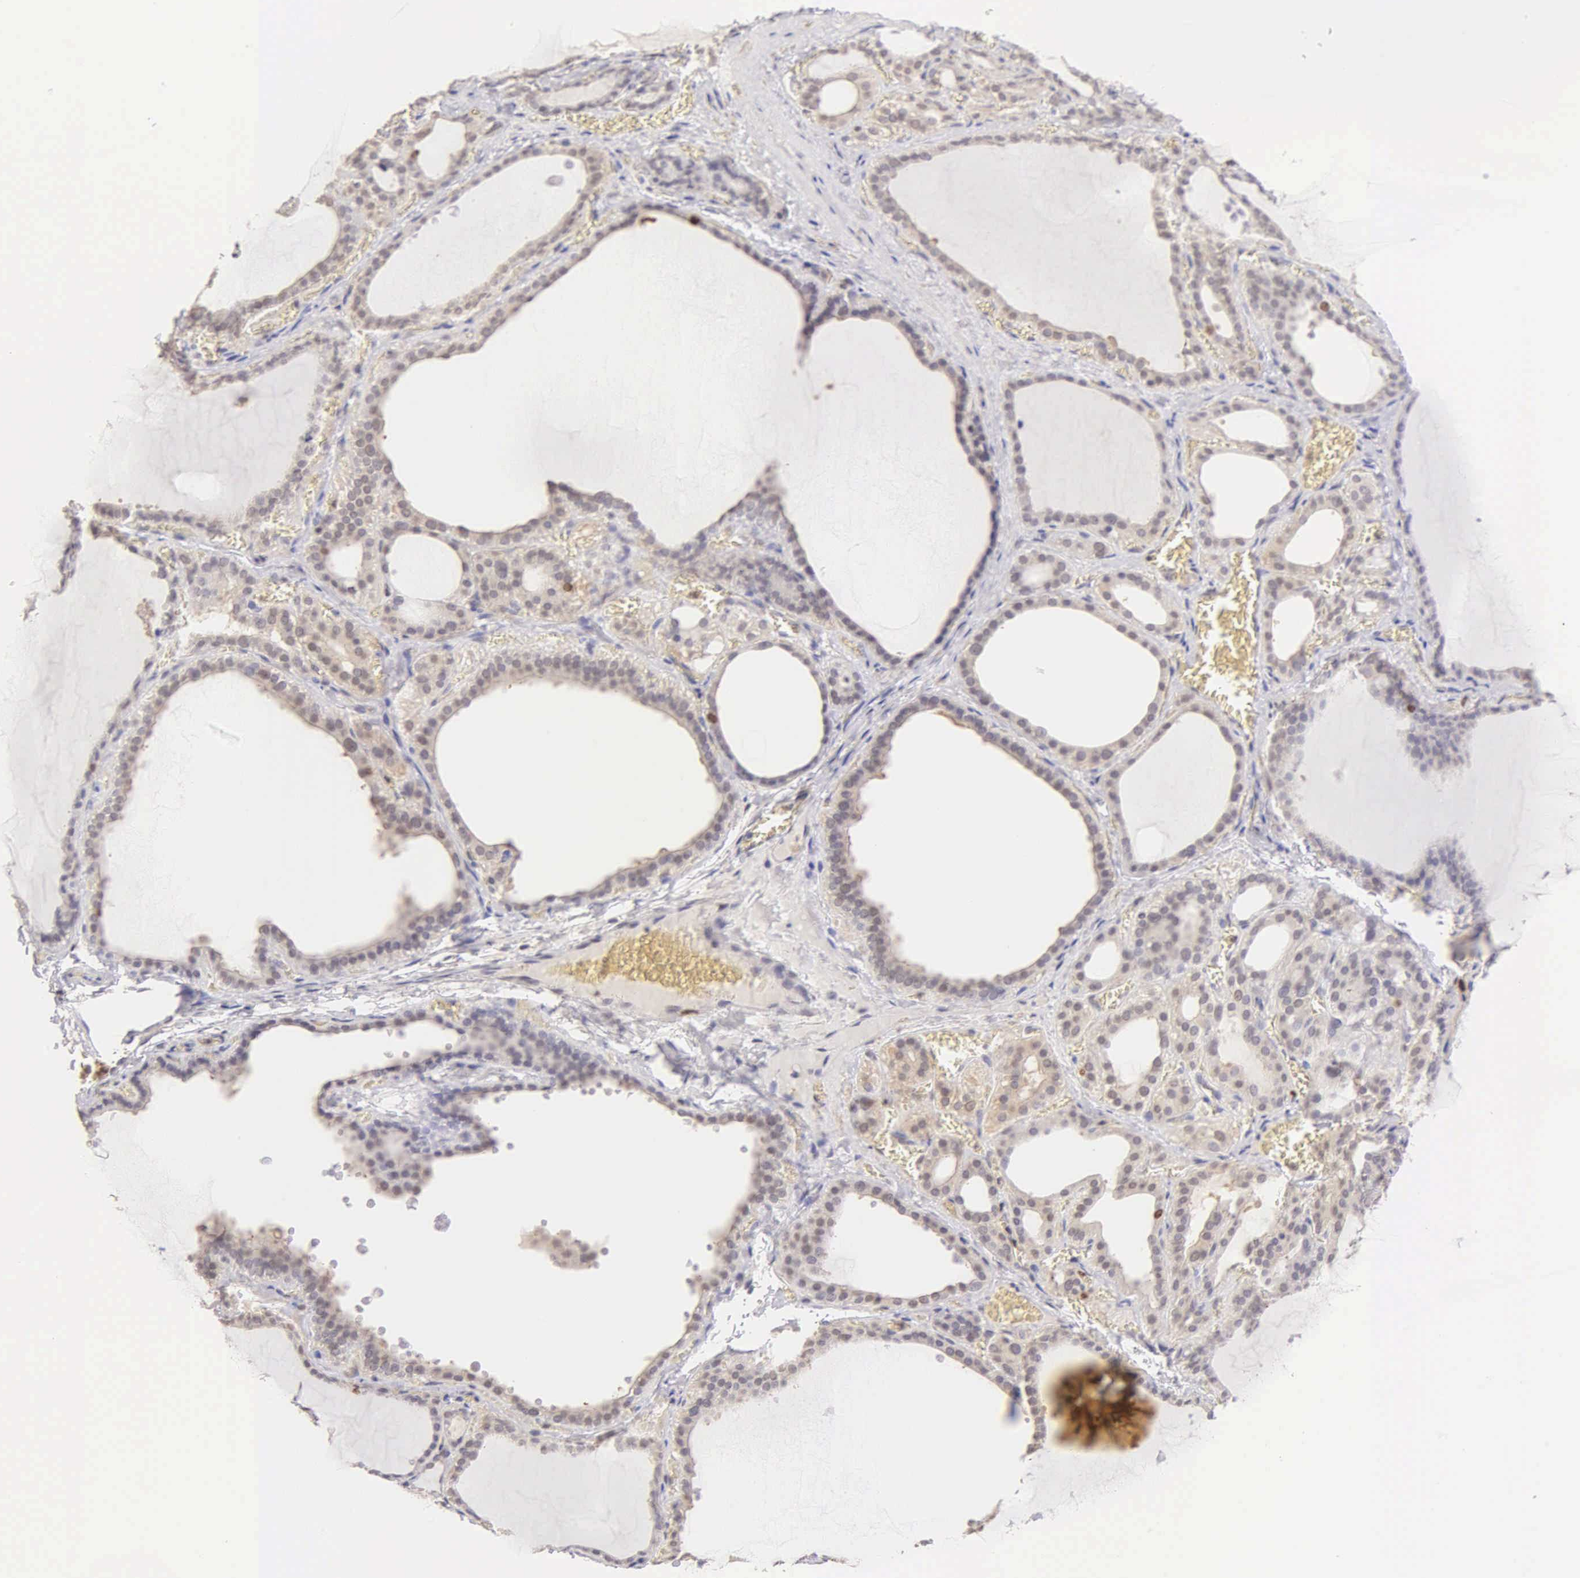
{"staining": {"intensity": "weak", "quantity": "<25%", "location": "cytoplasmic/membranous,nuclear"}, "tissue": "thyroid gland", "cell_type": "Glandular cells", "image_type": "normal", "snomed": [{"axis": "morphology", "description": "Normal tissue, NOS"}, {"axis": "topography", "description": "Thyroid gland"}], "caption": "Immunohistochemistry of normal thyroid gland displays no staining in glandular cells.", "gene": "MKI67", "patient": {"sex": "female", "age": 55}}